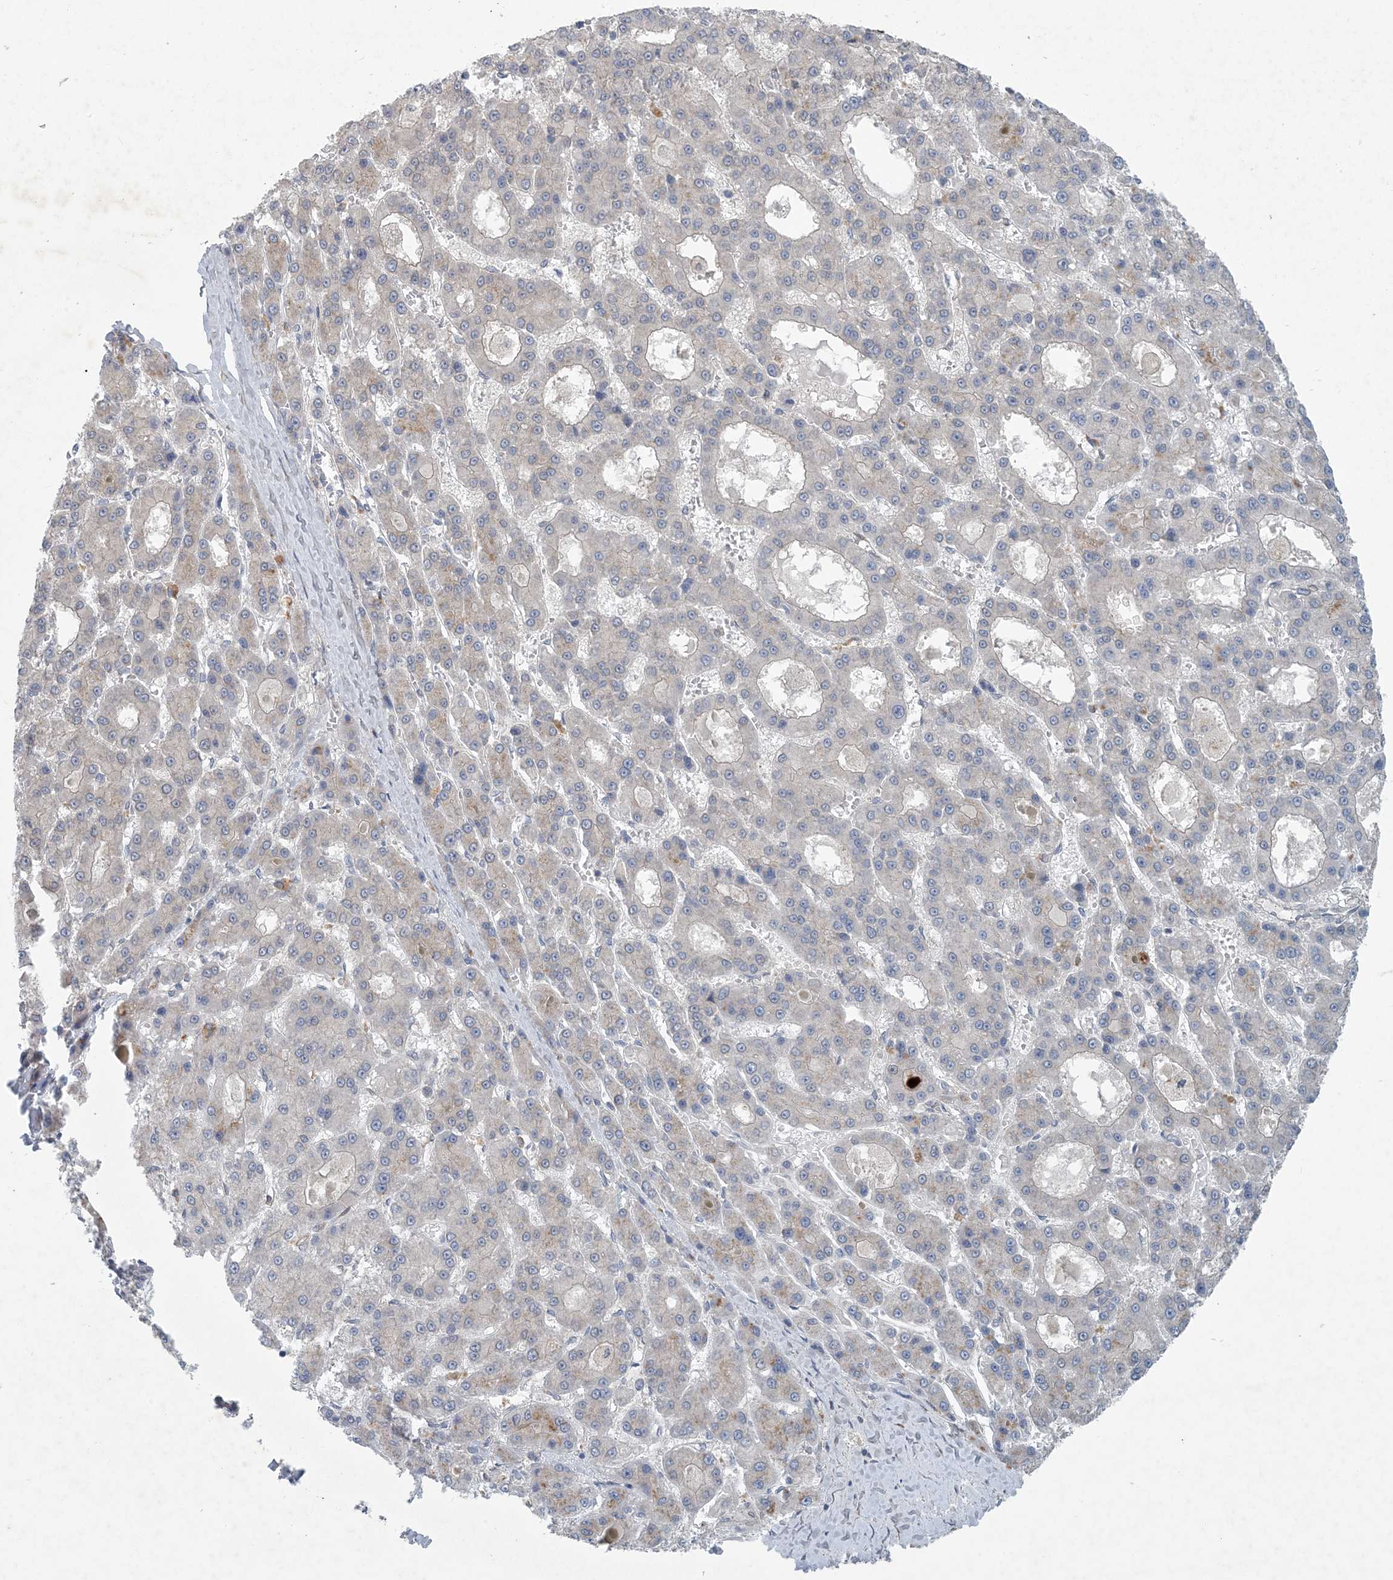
{"staining": {"intensity": "negative", "quantity": "none", "location": "none"}, "tissue": "liver cancer", "cell_type": "Tumor cells", "image_type": "cancer", "snomed": [{"axis": "morphology", "description": "Carcinoma, Hepatocellular, NOS"}, {"axis": "topography", "description": "Liver"}], "caption": "Immunohistochemistry (IHC) image of hepatocellular carcinoma (liver) stained for a protein (brown), which displays no expression in tumor cells.", "gene": "HIKESHI", "patient": {"sex": "male", "age": 70}}